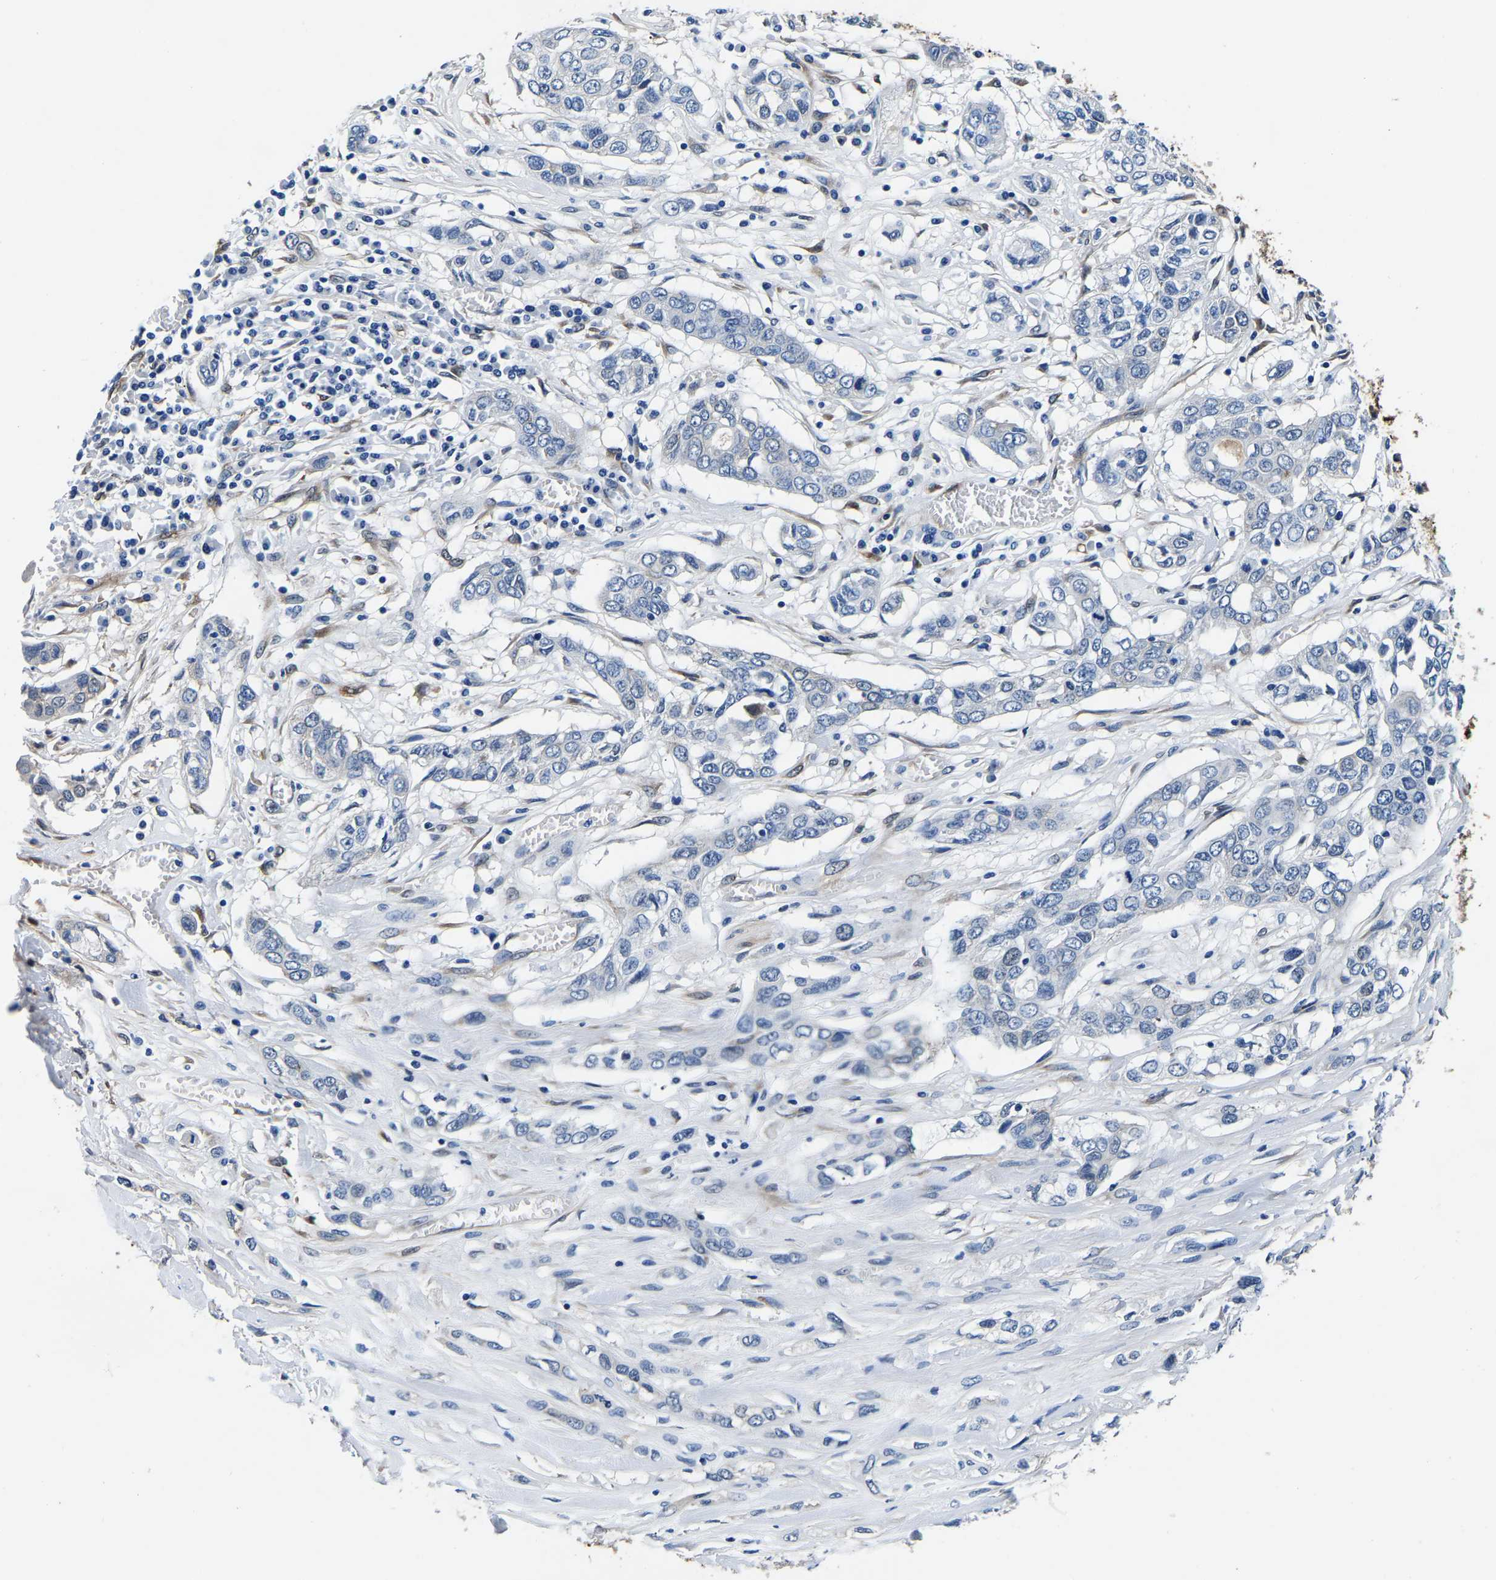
{"staining": {"intensity": "negative", "quantity": "none", "location": "none"}, "tissue": "lung cancer", "cell_type": "Tumor cells", "image_type": "cancer", "snomed": [{"axis": "morphology", "description": "Squamous cell carcinoma, NOS"}, {"axis": "topography", "description": "Lung"}], "caption": "Photomicrograph shows no significant protein expression in tumor cells of lung cancer. (DAB immunohistochemistry visualized using brightfield microscopy, high magnification).", "gene": "S100A13", "patient": {"sex": "male", "age": 71}}